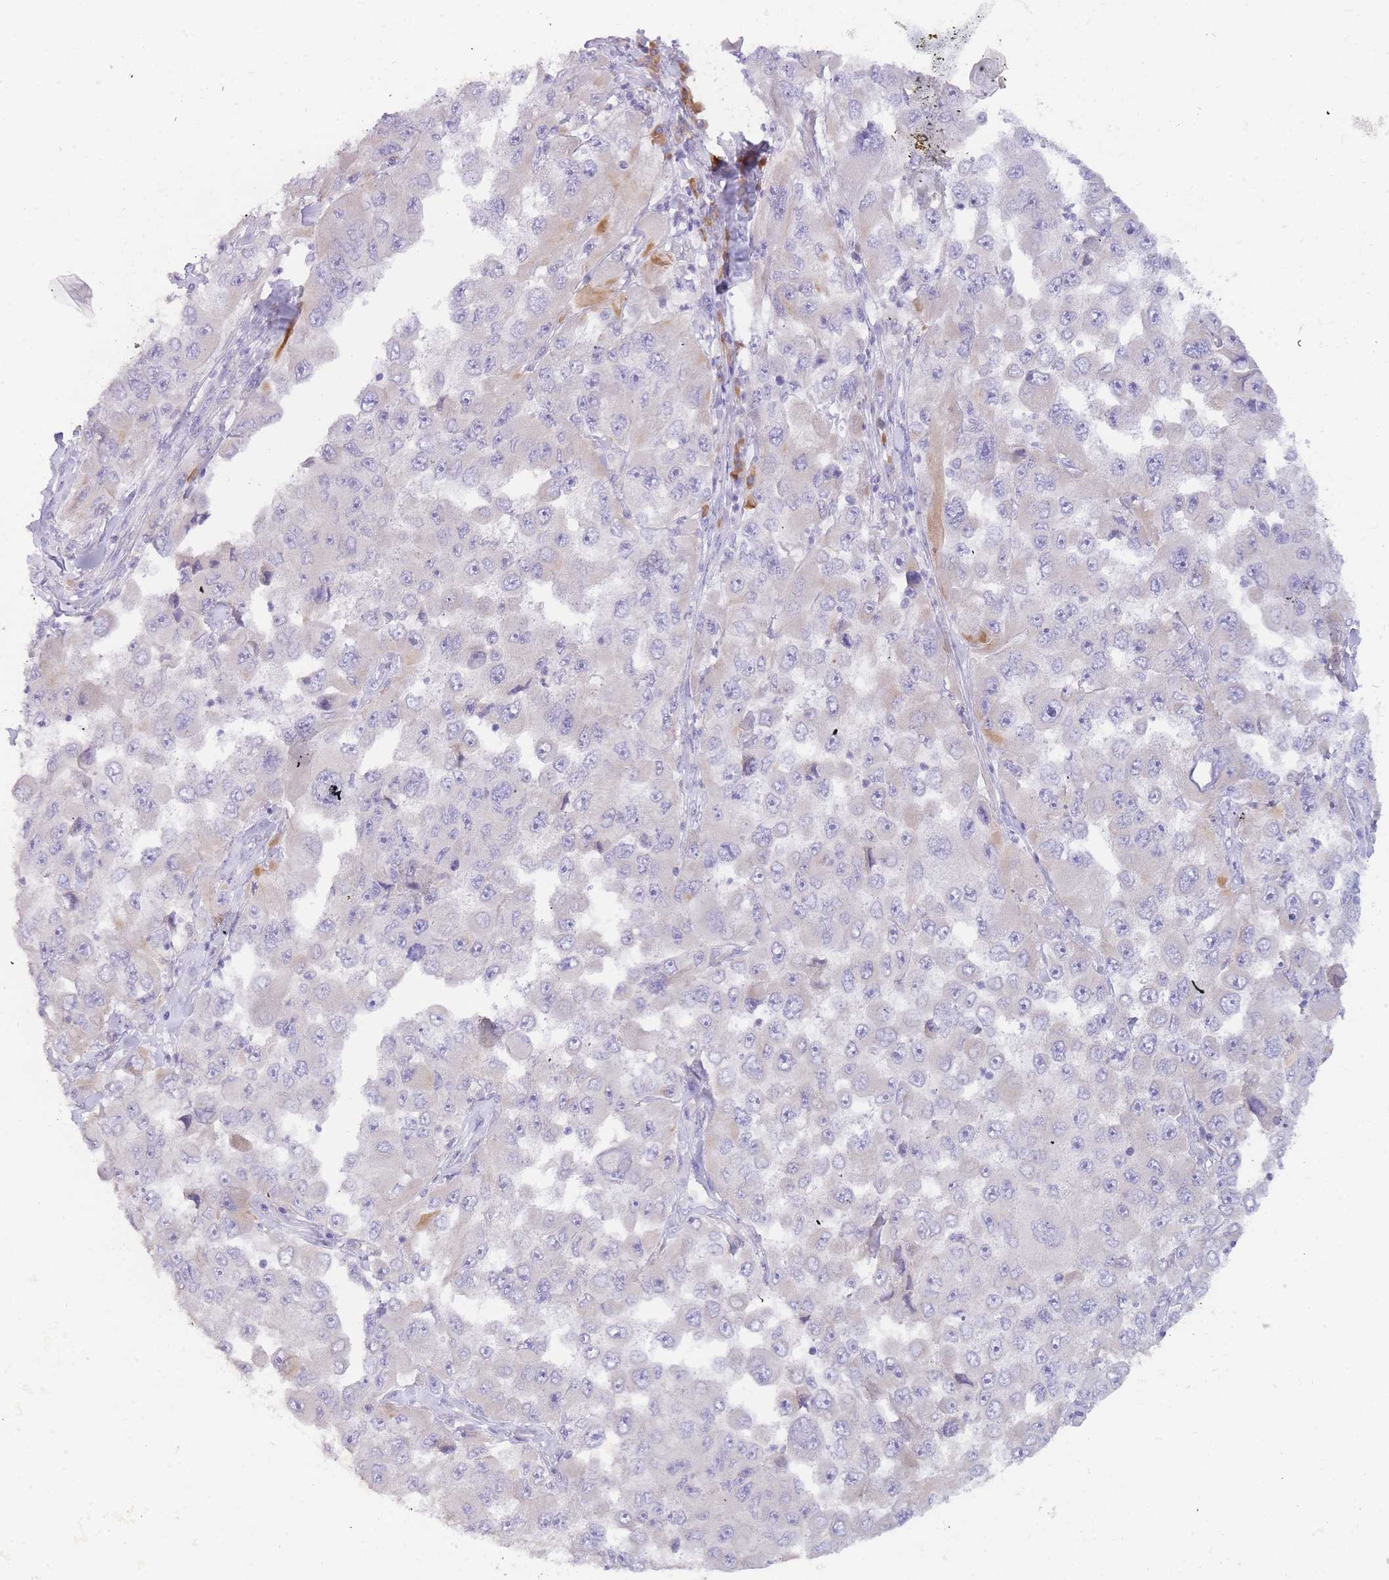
{"staining": {"intensity": "negative", "quantity": "none", "location": "none"}, "tissue": "melanoma", "cell_type": "Tumor cells", "image_type": "cancer", "snomed": [{"axis": "morphology", "description": "Malignant melanoma, Metastatic site"}, {"axis": "topography", "description": "Lymph node"}], "caption": "The micrograph displays no significant staining in tumor cells of malignant melanoma (metastatic site).", "gene": "SLC35E4", "patient": {"sex": "male", "age": 62}}